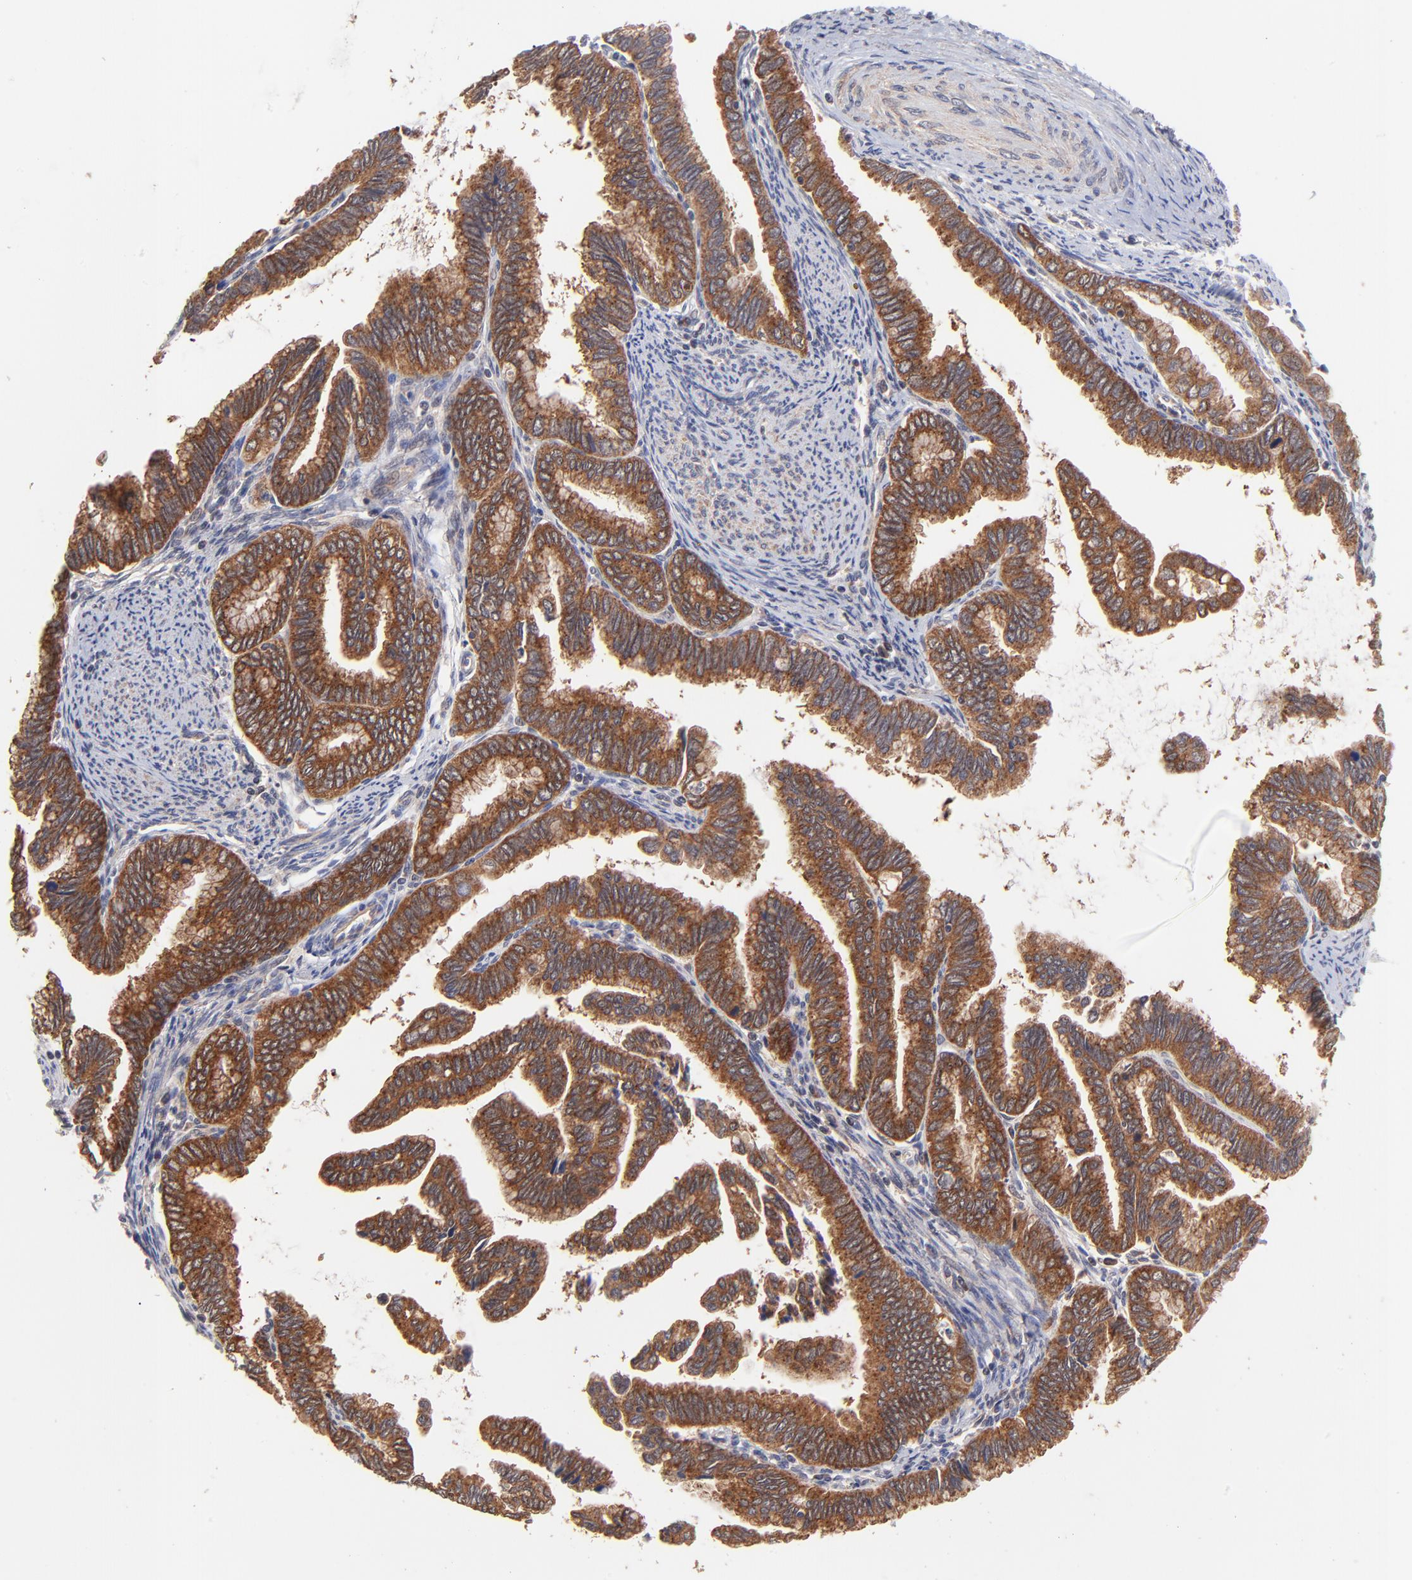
{"staining": {"intensity": "strong", "quantity": ">75%", "location": "cytoplasmic/membranous"}, "tissue": "cervical cancer", "cell_type": "Tumor cells", "image_type": "cancer", "snomed": [{"axis": "morphology", "description": "Adenocarcinoma, NOS"}, {"axis": "topography", "description": "Cervix"}], "caption": "Immunohistochemistry photomicrograph of adenocarcinoma (cervical) stained for a protein (brown), which reveals high levels of strong cytoplasmic/membranous positivity in approximately >75% of tumor cells.", "gene": "BAIAP2L2", "patient": {"sex": "female", "age": 49}}